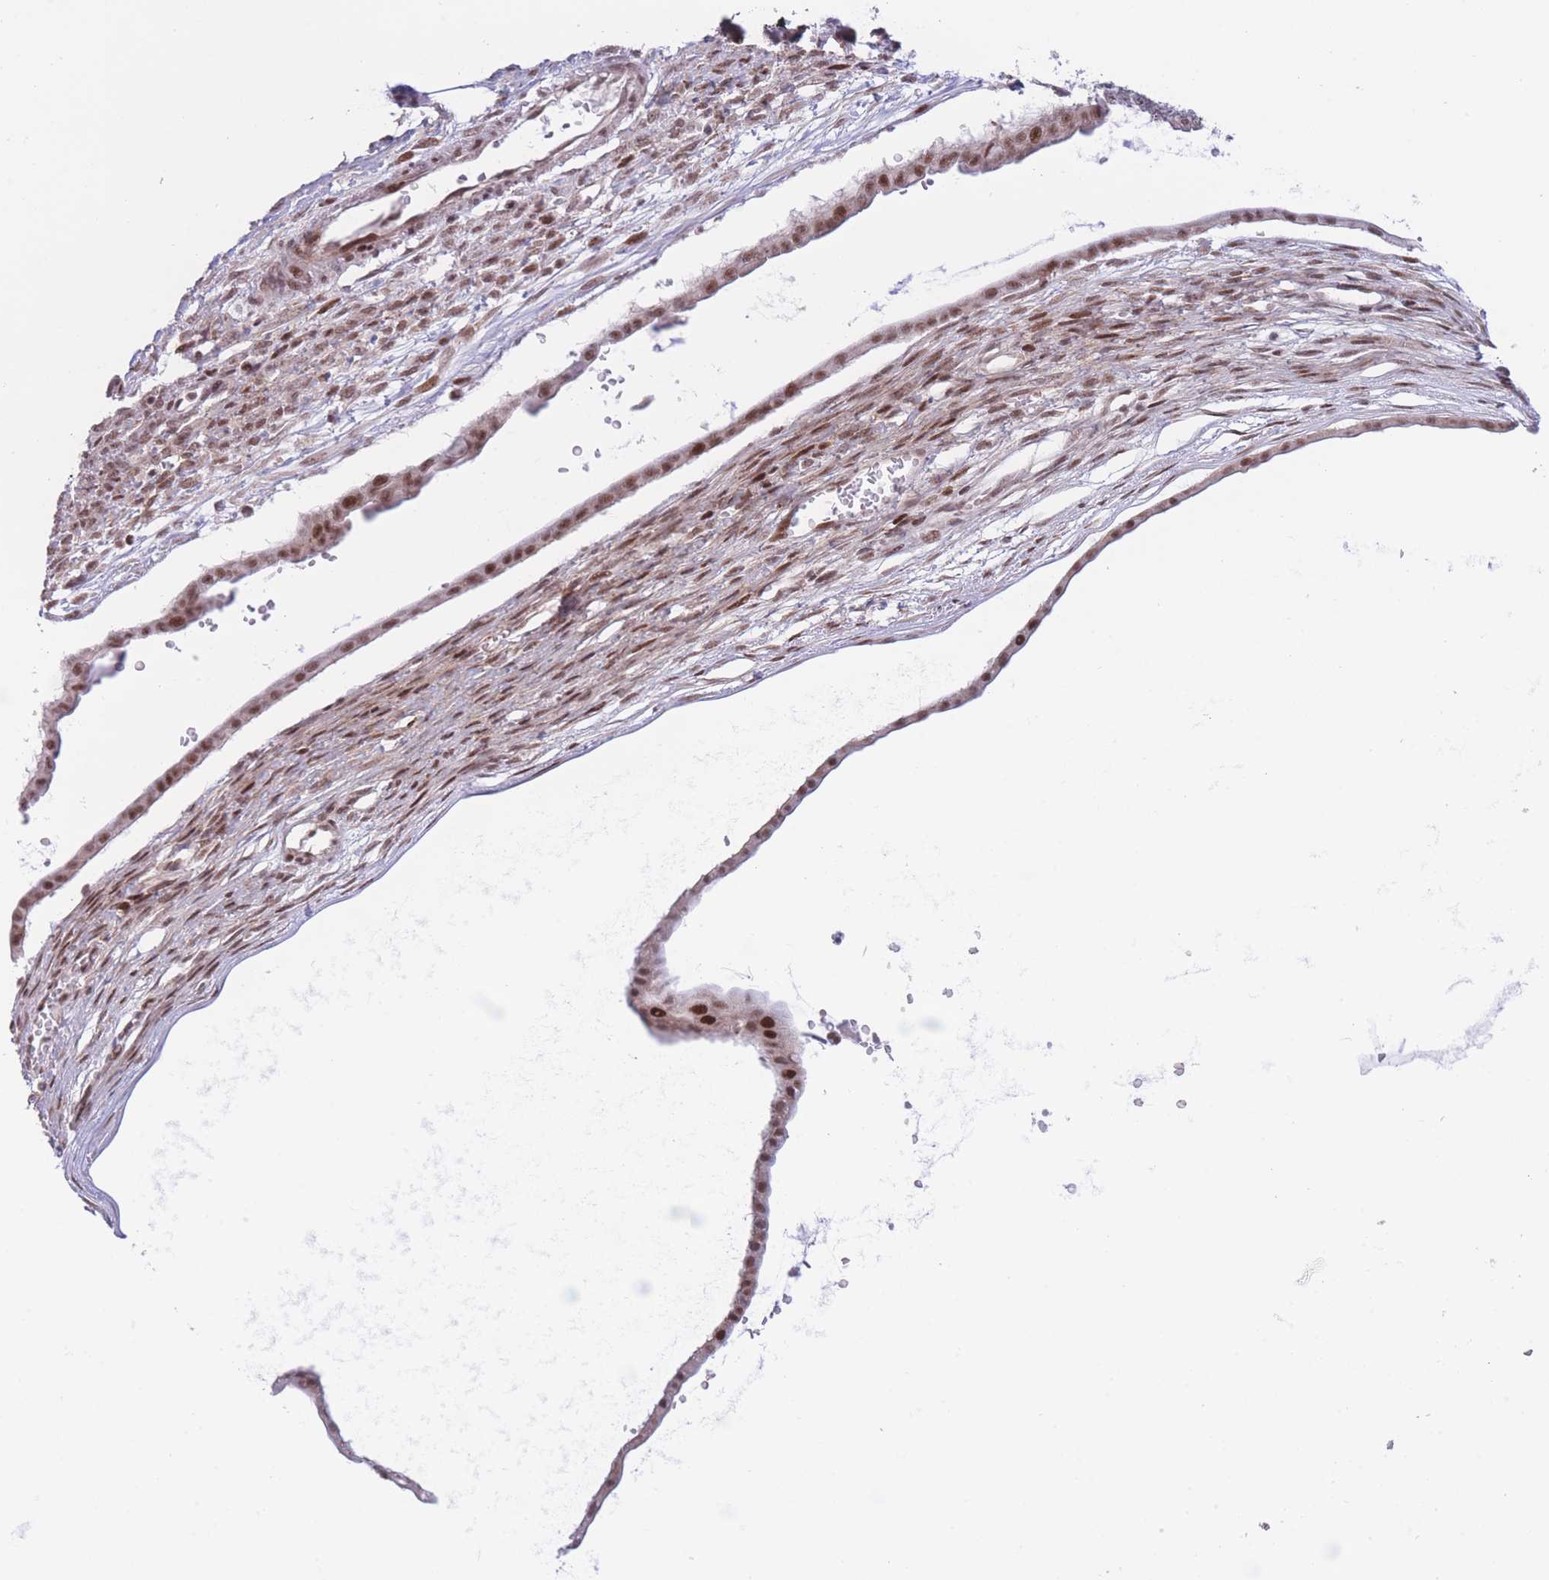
{"staining": {"intensity": "moderate", "quantity": ">75%", "location": "nuclear"}, "tissue": "ovarian cancer", "cell_type": "Tumor cells", "image_type": "cancer", "snomed": [{"axis": "morphology", "description": "Cystadenocarcinoma, mucinous, NOS"}, {"axis": "topography", "description": "Ovary"}], "caption": "Approximately >75% of tumor cells in human ovarian cancer (mucinous cystadenocarcinoma) display moderate nuclear protein positivity as visualized by brown immunohistochemical staining.", "gene": "PCIF1", "patient": {"sex": "female", "age": 73}}